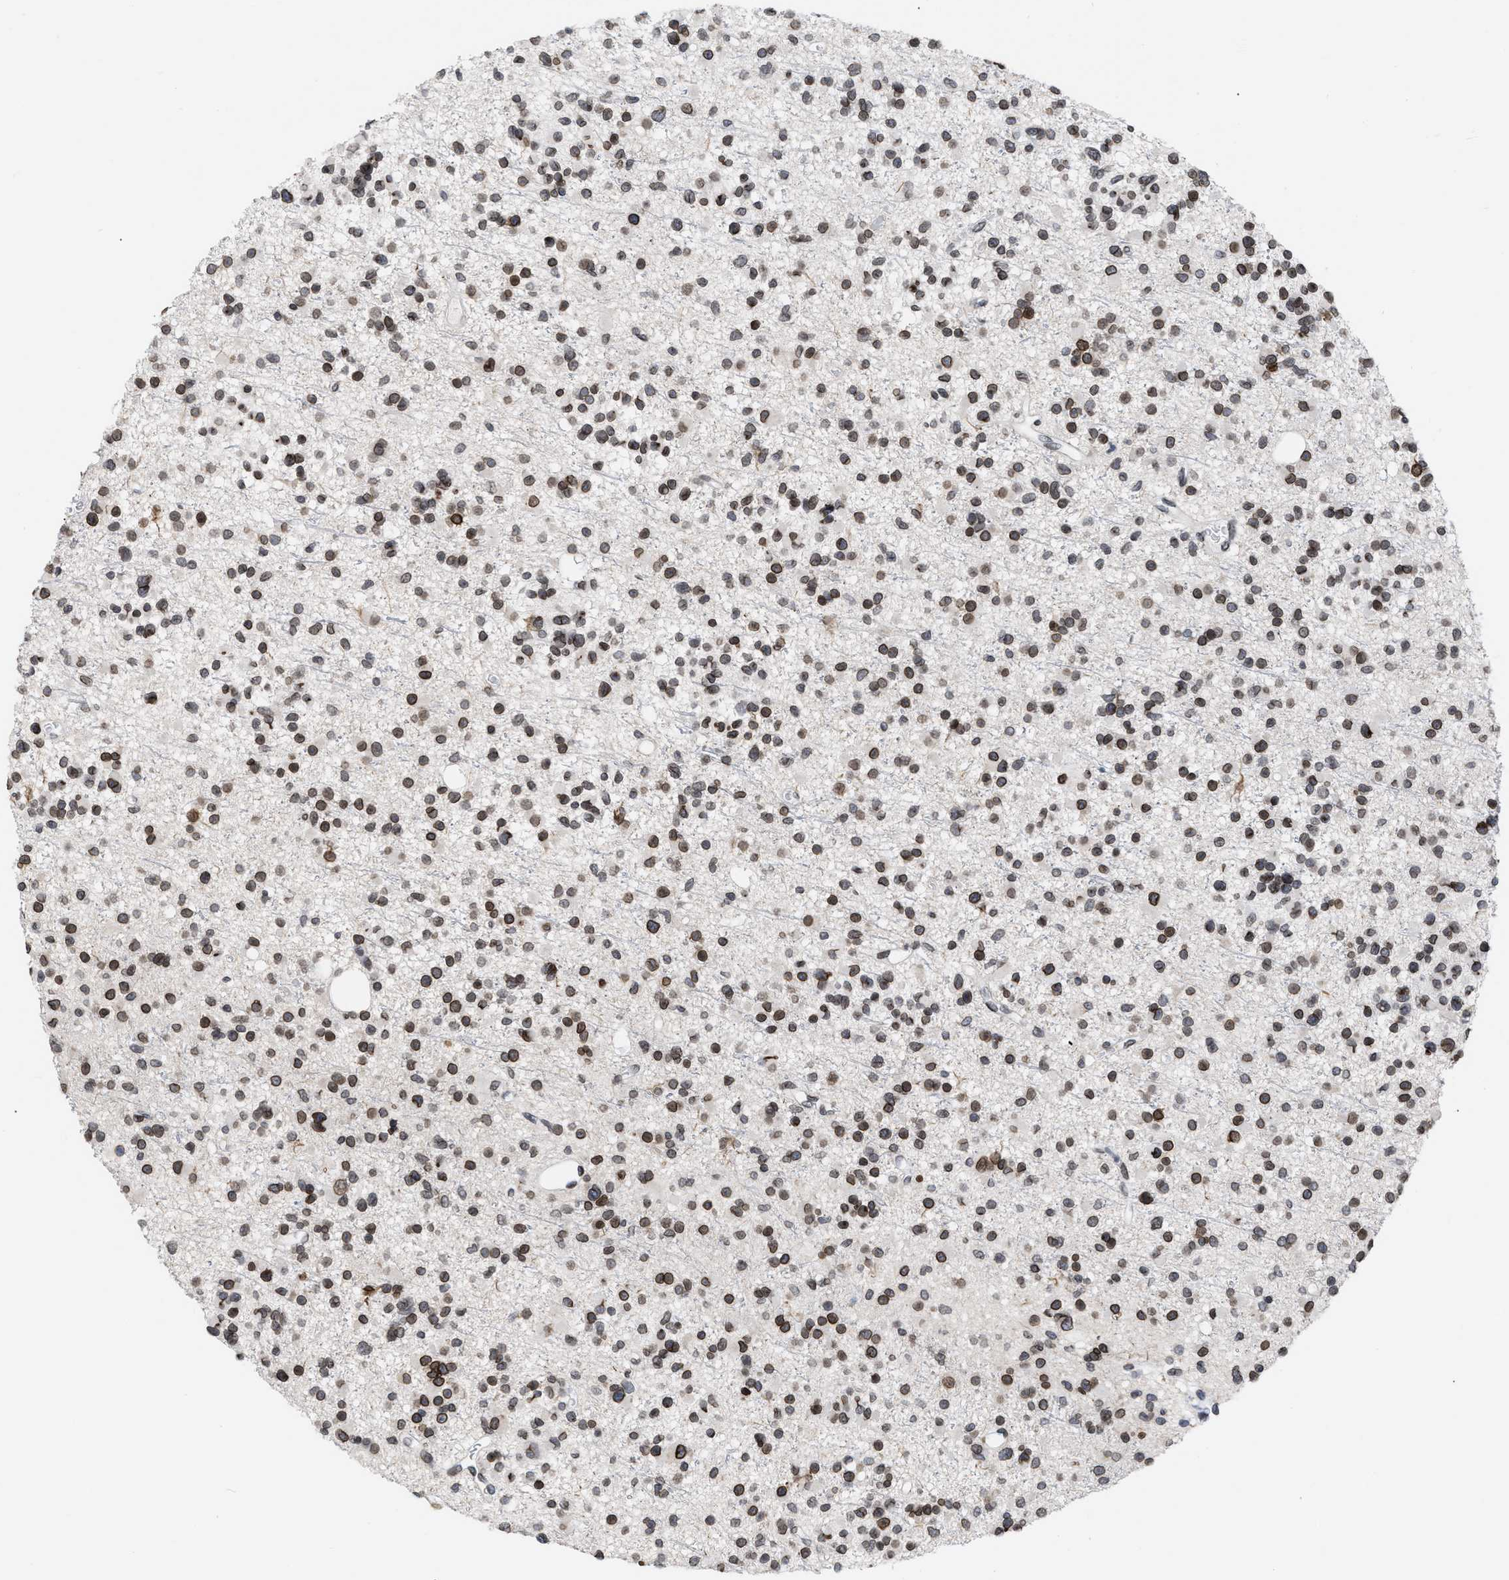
{"staining": {"intensity": "moderate", "quantity": ">75%", "location": "cytoplasmic/membranous,nuclear"}, "tissue": "glioma", "cell_type": "Tumor cells", "image_type": "cancer", "snomed": [{"axis": "morphology", "description": "Glioma, malignant, Low grade"}, {"axis": "topography", "description": "Brain"}], "caption": "Brown immunohistochemical staining in glioma demonstrates moderate cytoplasmic/membranous and nuclear positivity in about >75% of tumor cells. (DAB (3,3'-diaminobenzidine) IHC with brightfield microscopy, high magnification).", "gene": "TPR", "patient": {"sex": "female", "age": 22}}